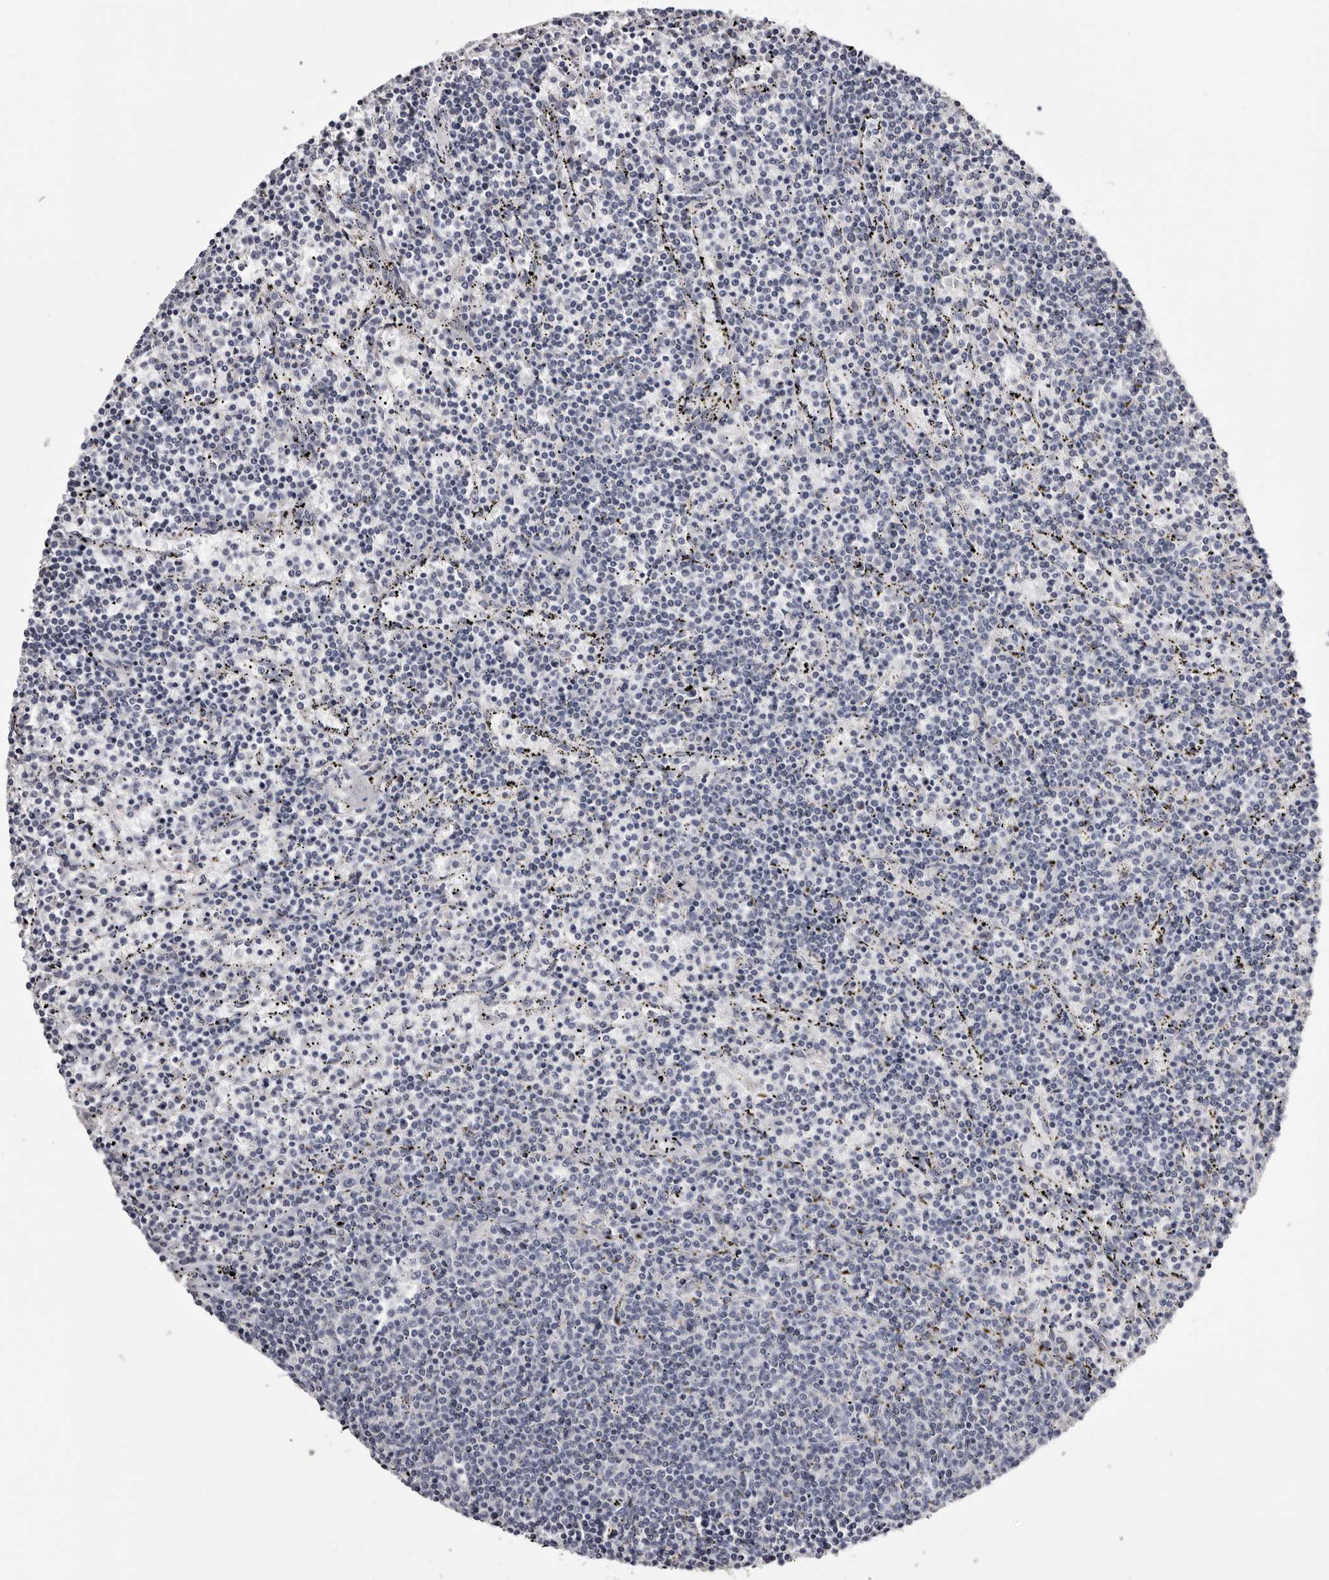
{"staining": {"intensity": "negative", "quantity": "none", "location": "none"}, "tissue": "lymphoma", "cell_type": "Tumor cells", "image_type": "cancer", "snomed": [{"axis": "morphology", "description": "Malignant lymphoma, non-Hodgkin's type, Low grade"}, {"axis": "topography", "description": "Spleen"}], "caption": "Micrograph shows no protein expression in tumor cells of lymphoma tissue.", "gene": "CASQ1", "patient": {"sex": "female", "age": 50}}